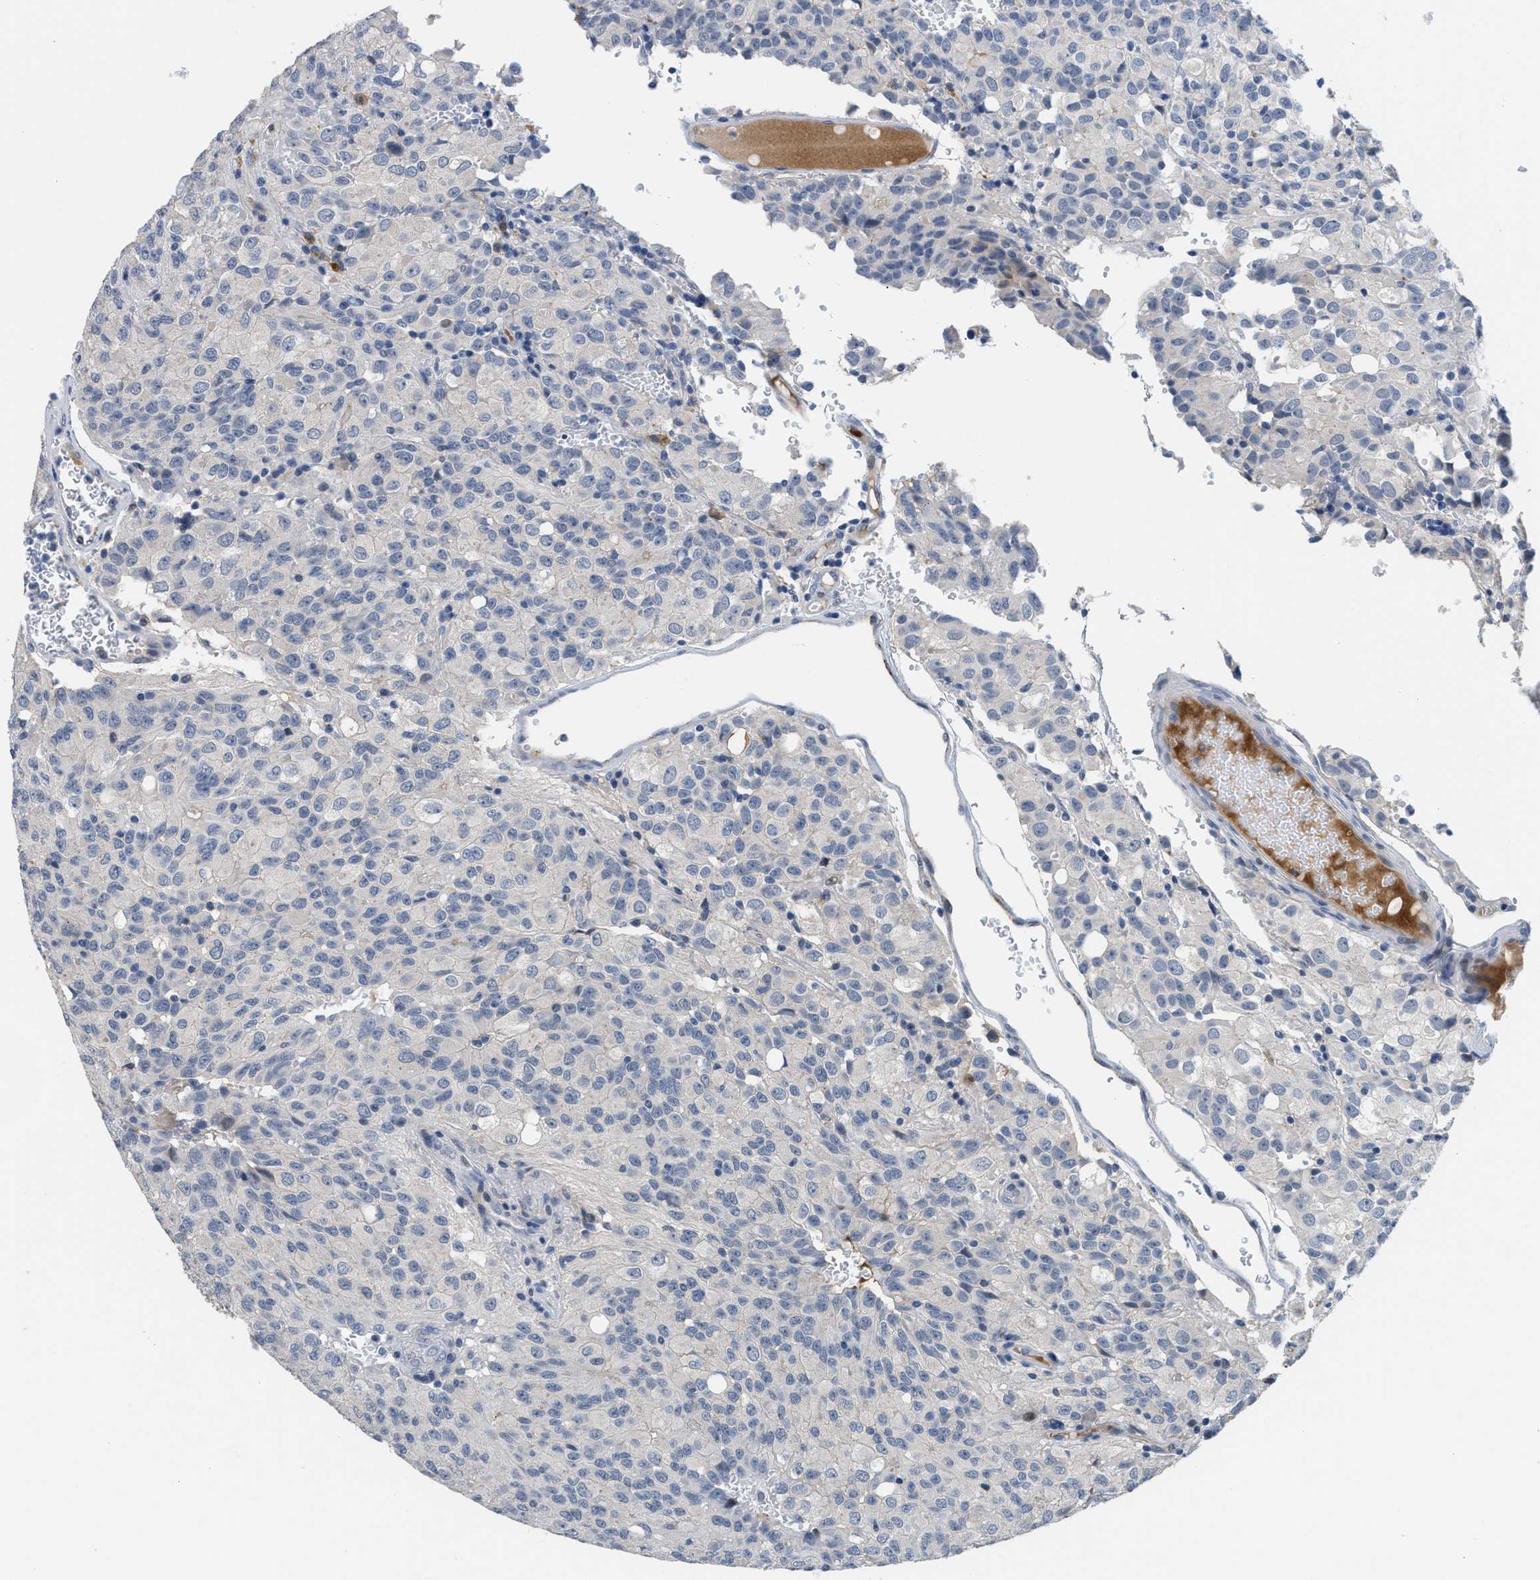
{"staining": {"intensity": "negative", "quantity": "none", "location": "none"}, "tissue": "glioma", "cell_type": "Tumor cells", "image_type": "cancer", "snomed": [{"axis": "morphology", "description": "Glioma, malignant, High grade"}, {"axis": "topography", "description": "Brain"}], "caption": "Glioma stained for a protein using IHC displays no expression tumor cells.", "gene": "OR9K2", "patient": {"sex": "male", "age": 32}}